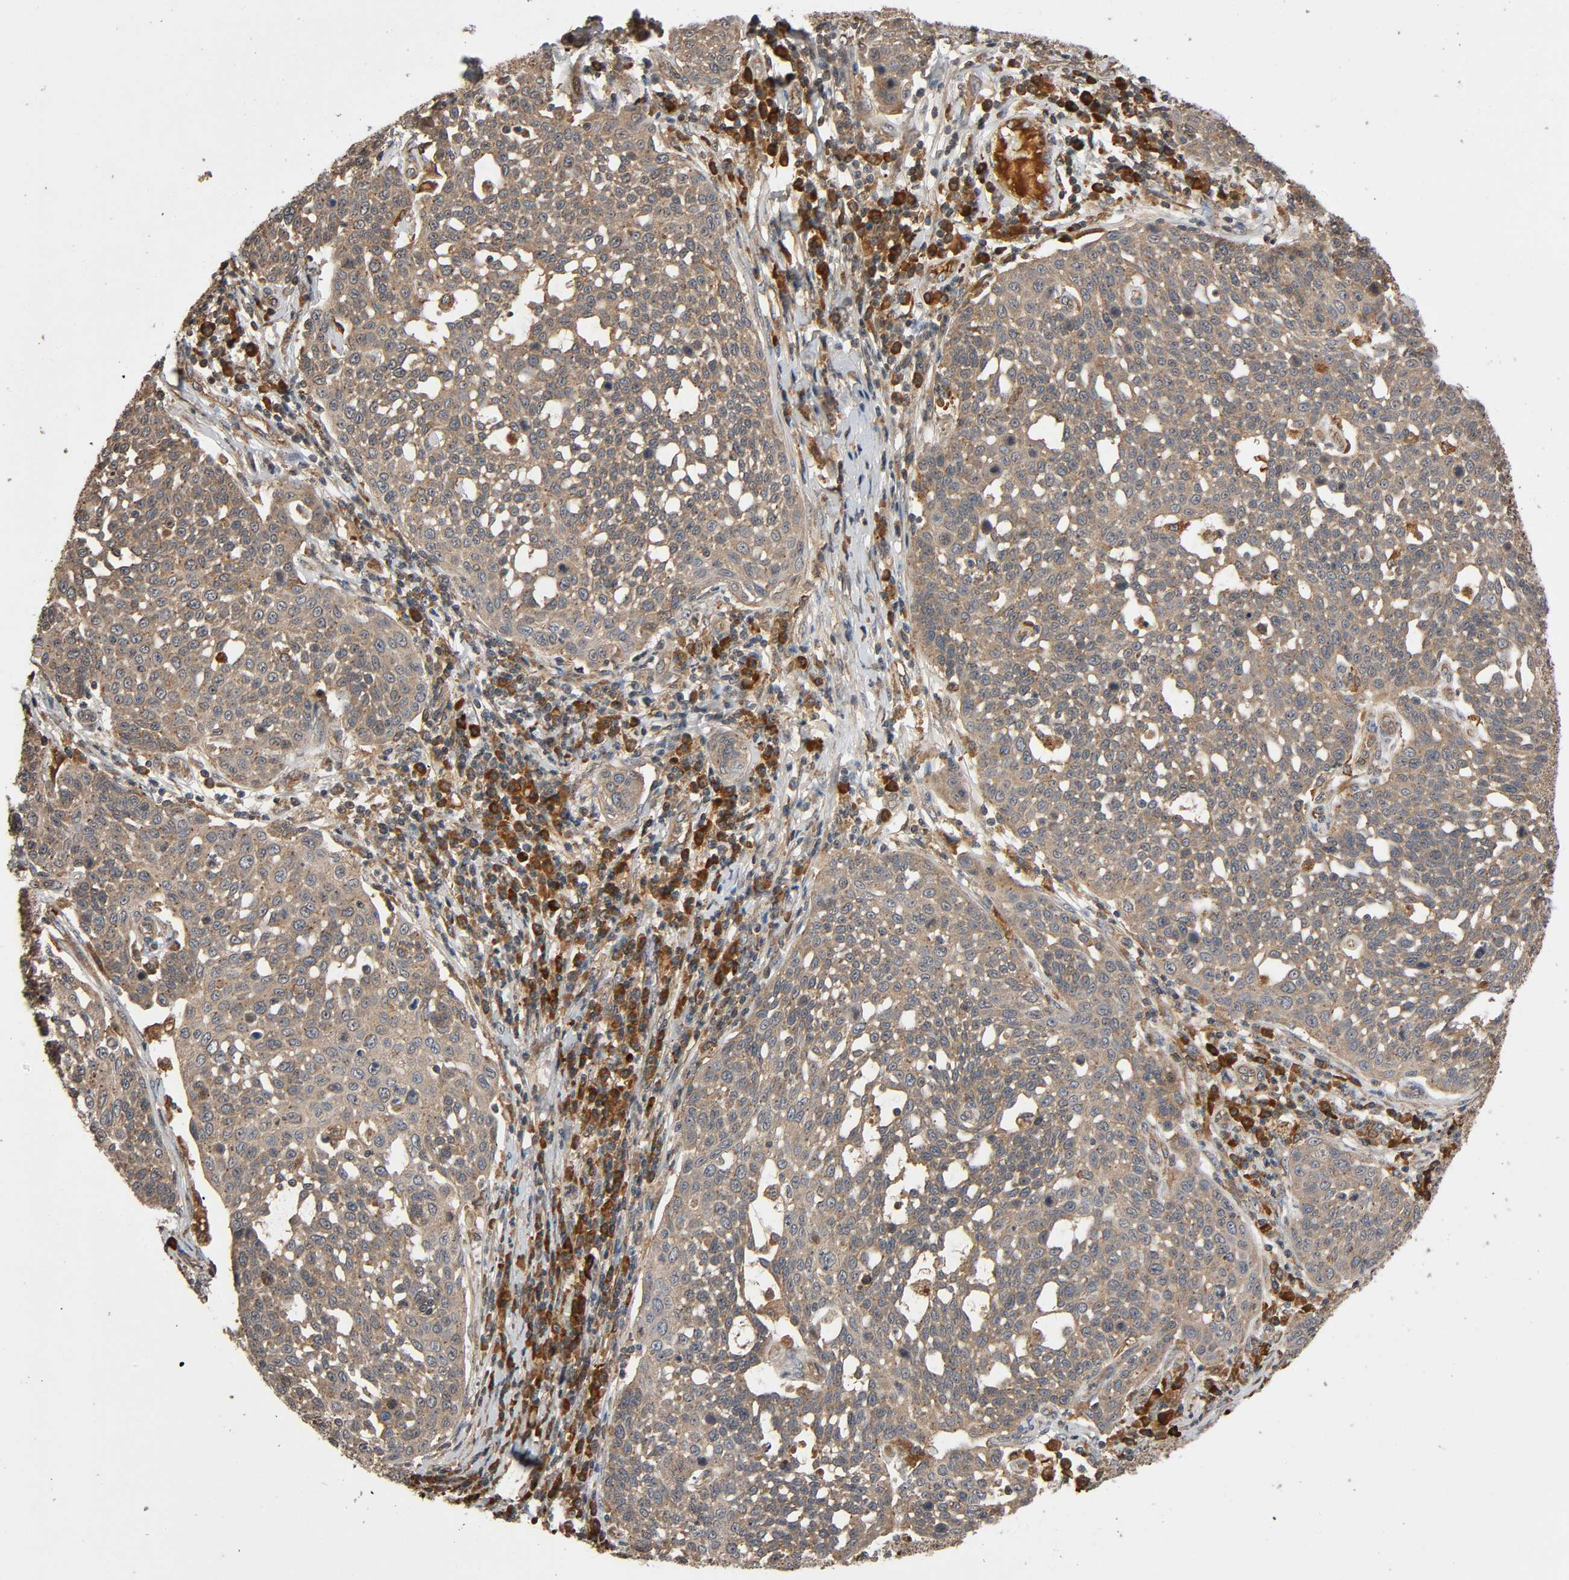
{"staining": {"intensity": "moderate", "quantity": ">75%", "location": "cytoplasmic/membranous"}, "tissue": "cervical cancer", "cell_type": "Tumor cells", "image_type": "cancer", "snomed": [{"axis": "morphology", "description": "Squamous cell carcinoma, NOS"}, {"axis": "topography", "description": "Cervix"}], "caption": "The immunohistochemical stain shows moderate cytoplasmic/membranous positivity in tumor cells of cervical cancer tissue. The staining was performed using DAB (3,3'-diaminobenzidine) to visualize the protein expression in brown, while the nuclei were stained in blue with hematoxylin (Magnification: 20x).", "gene": "MAP3K8", "patient": {"sex": "female", "age": 34}}